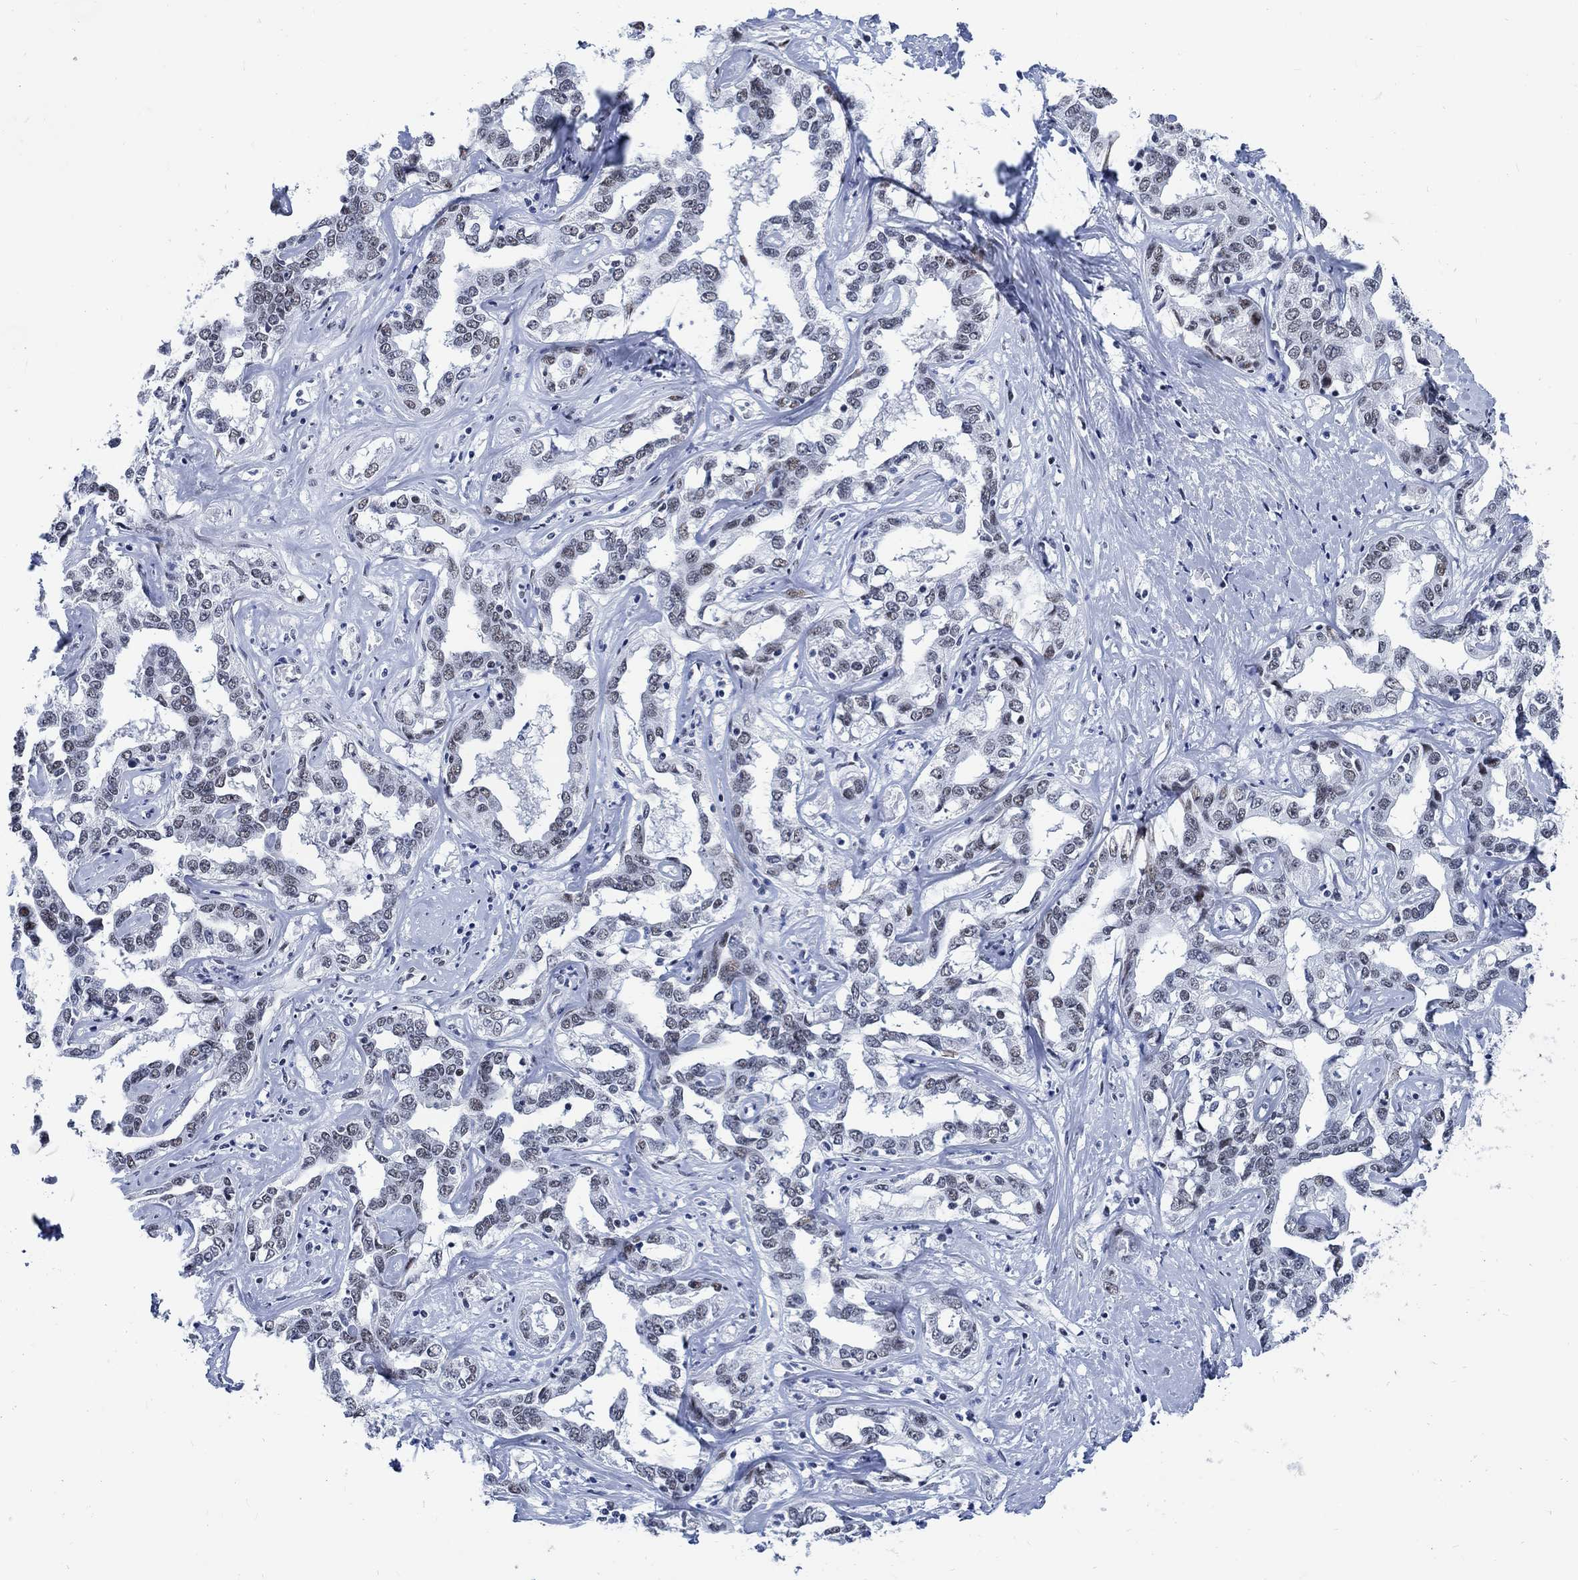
{"staining": {"intensity": "weak", "quantity": "<25%", "location": "nuclear"}, "tissue": "liver cancer", "cell_type": "Tumor cells", "image_type": "cancer", "snomed": [{"axis": "morphology", "description": "Cholangiocarcinoma"}, {"axis": "topography", "description": "Liver"}], "caption": "Human cholangiocarcinoma (liver) stained for a protein using immunohistochemistry reveals no positivity in tumor cells.", "gene": "DLK1", "patient": {"sex": "male", "age": 59}}